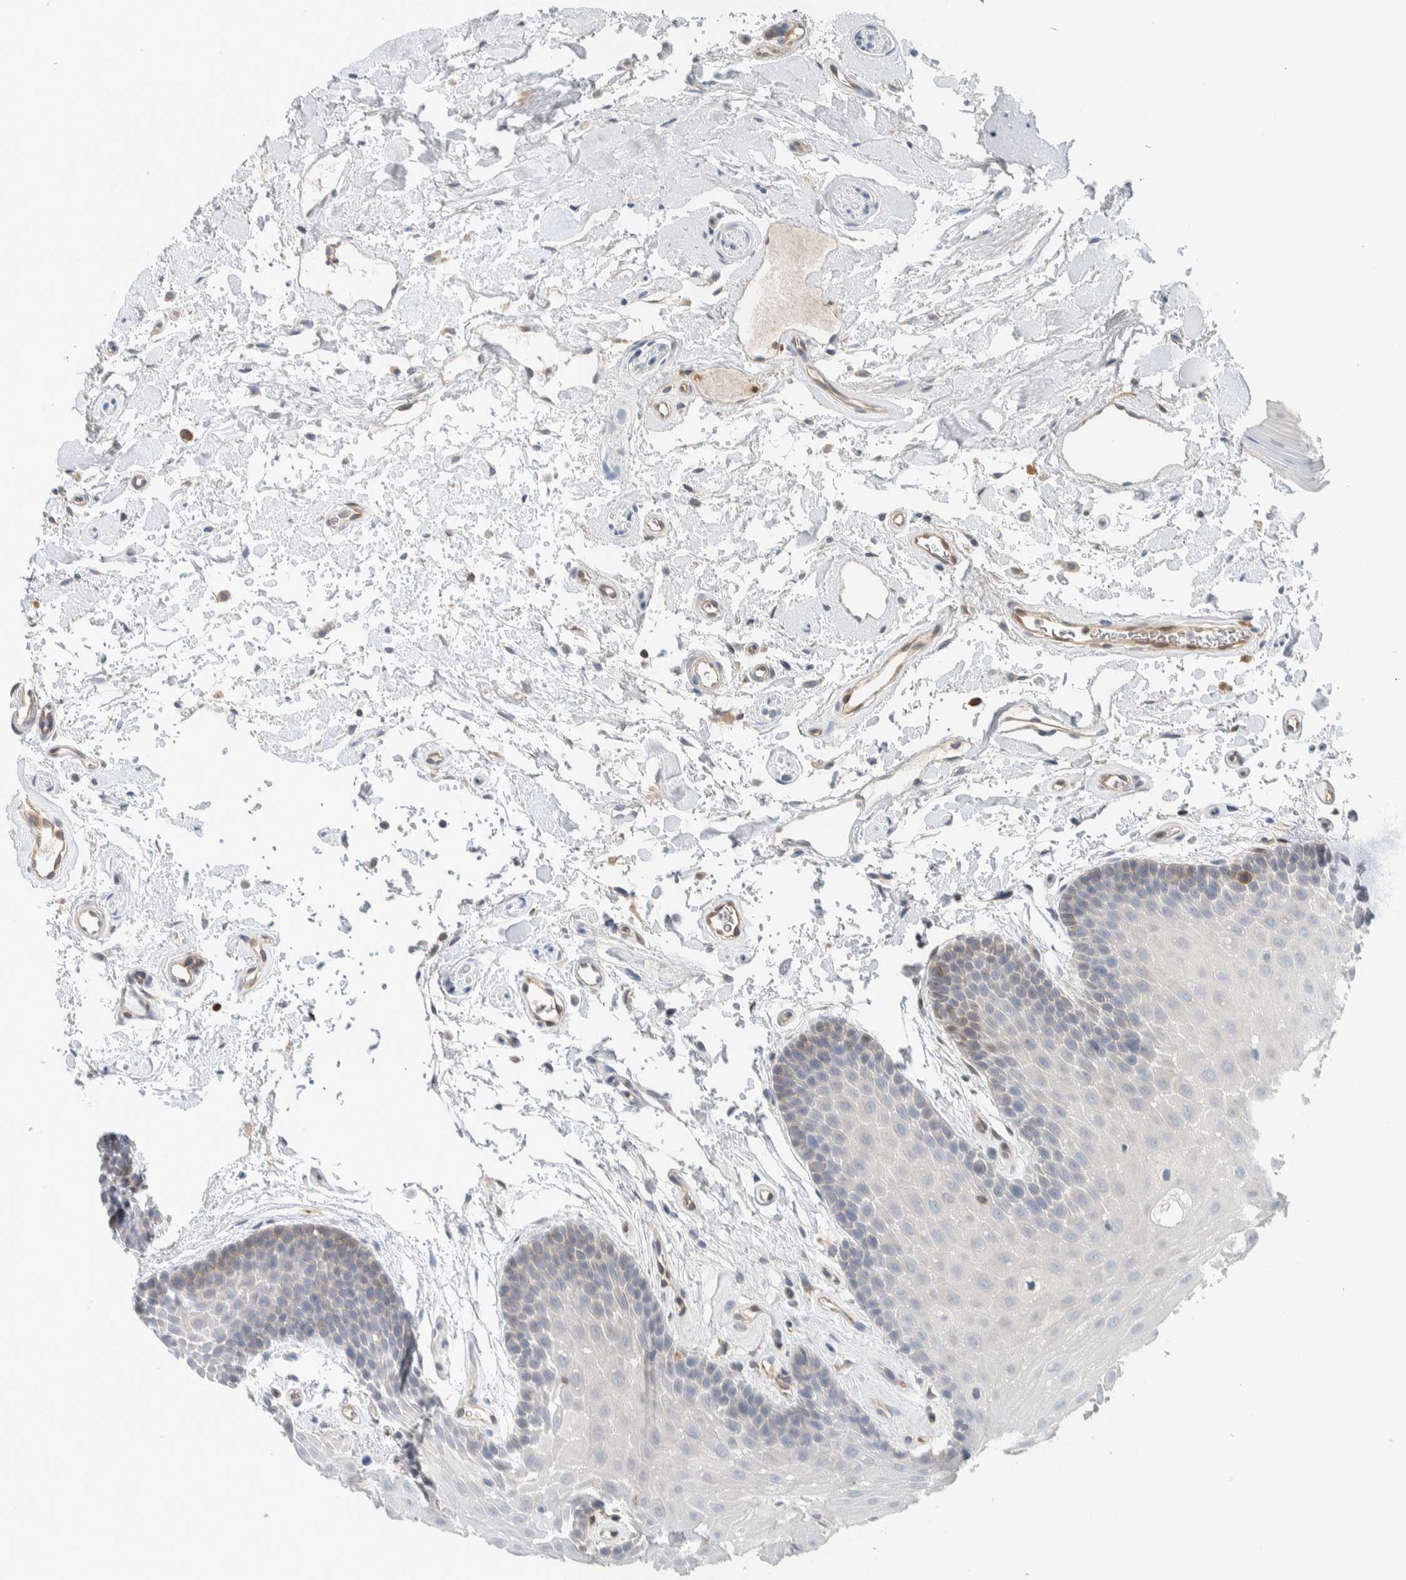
{"staining": {"intensity": "negative", "quantity": "none", "location": "none"}, "tissue": "oral mucosa", "cell_type": "Squamous epithelial cells", "image_type": "normal", "snomed": [{"axis": "morphology", "description": "Normal tissue, NOS"}, {"axis": "topography", "description": "Oral tissue"}], "caption": "A high-resolution image shows immunohistochemistry (IHC) staining of normal oral mucosa, which exhibits no significant expression in squamous epithelial cells.", "gene": "NFKB2", "patient": {"sex": "male", "age": 62}}